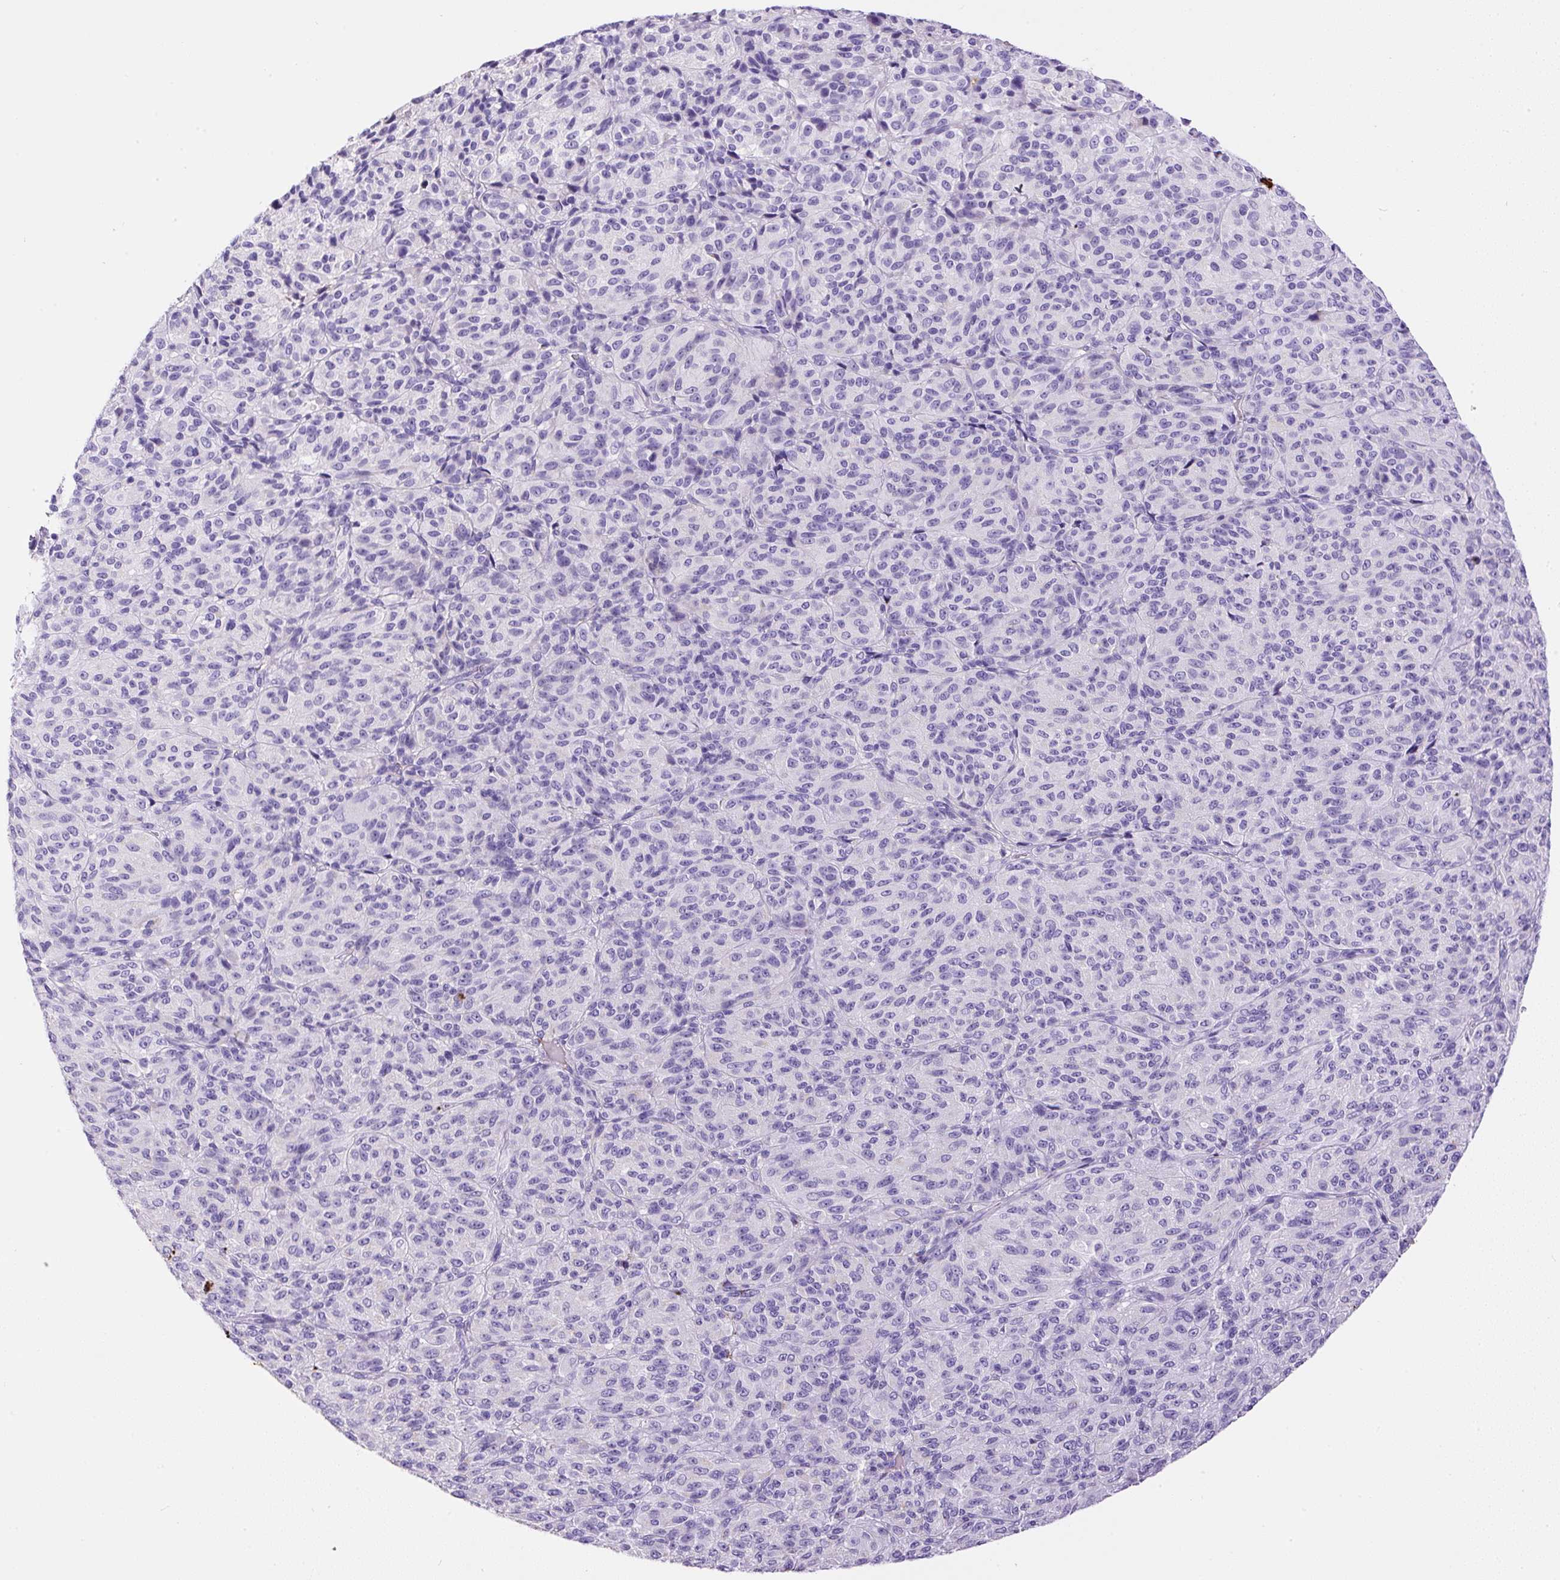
{"staining": {"intensity": "negative", "quantity": "none", "location": "none"}, "tissue": "melanoma", "cell_type": "Tumor cells", "image_type": "cancer", "snomed": [{"axis": "morphology", "description": "Malignant melanoma, Metastatic site"}, {"axis": "topography", "description": "Brain"}], "caption": "Human malignant melanoma (metastatic site) stained for a protein using immunohistochemistry (IHC) exhibits no expression in tumor cells.", "gene": "APCS", "patient": {"sex": "female", "age": 56}}